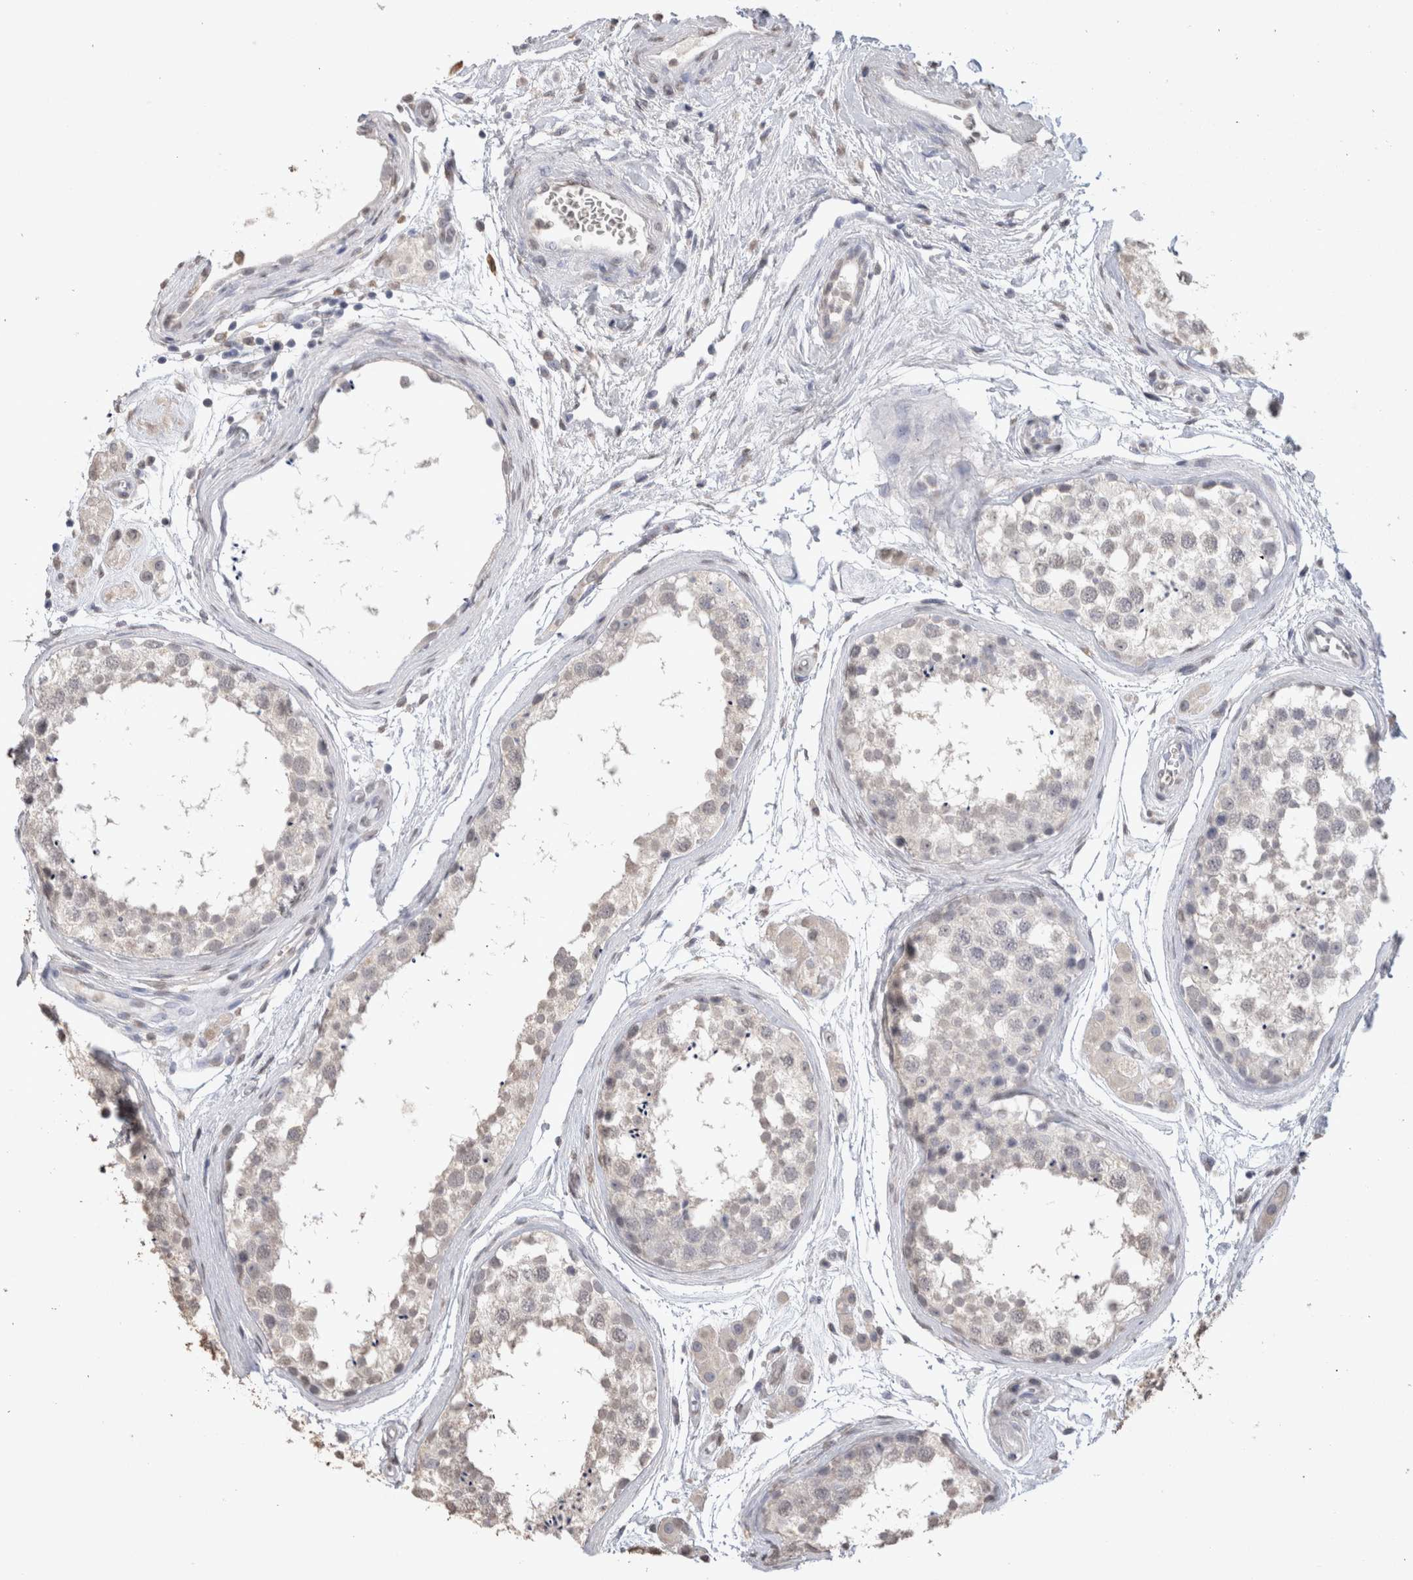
{"staining": {"intensity": "negative", "quantity": "none", "location": "none"}, "tissue": "testis", "cell_type": "Cells in seminiferous ducts", "image_type": "normal", "snomed": [{"axis": "morphology", "description": "Normal tissue, NOS"}, {"axis": "topography", "description": "Testis"}], "caption": "This is a image of immunohistochemistry (IHC) staining of benign testis, which shows no positivity in cells in seminiferous ducts.", "gene": "LGALS2", "patient": {"sex": "male", "age": 56}}